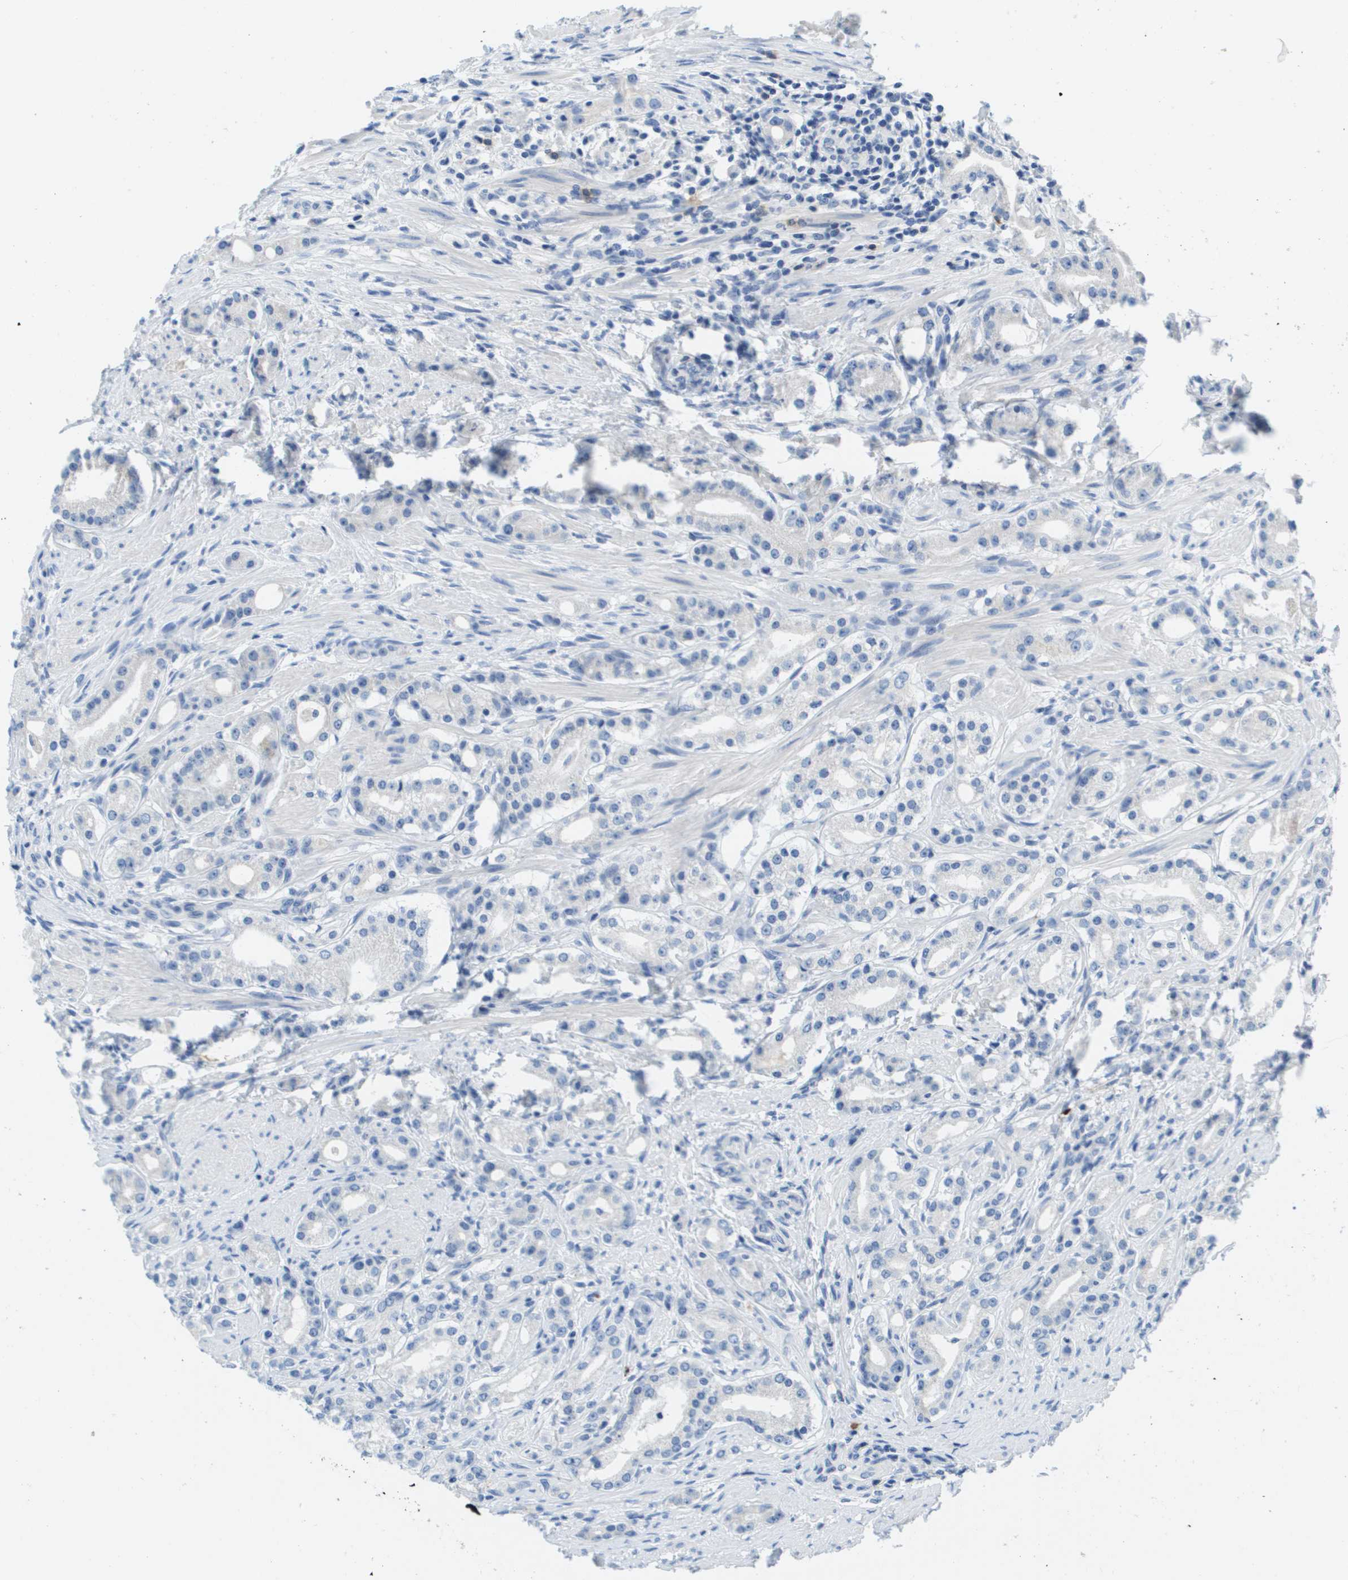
{"staining": {"intensity": "negative", "quantity": "none", "location": "none"}, "tissue": "prostate cancer", "cell_type": "Tumor cells", "image_type": "cancer", "snomed": [{"axis": "morphology", "description": "Adenocarcinoma, Low grade"}, {"axis": "topography", "description": "Prostate"}], "caption": "The micrograph demonstrates no significant staining in tumor cells of low-grade adenocarcinoma (prostate). Brightfield microscopy of immunohistochemistry stained with DAB (brown) and hematoxylin (blue), captured at high magnification.", "gene": "MS4A1", "patient": {"sex": "male", "age": 63}}